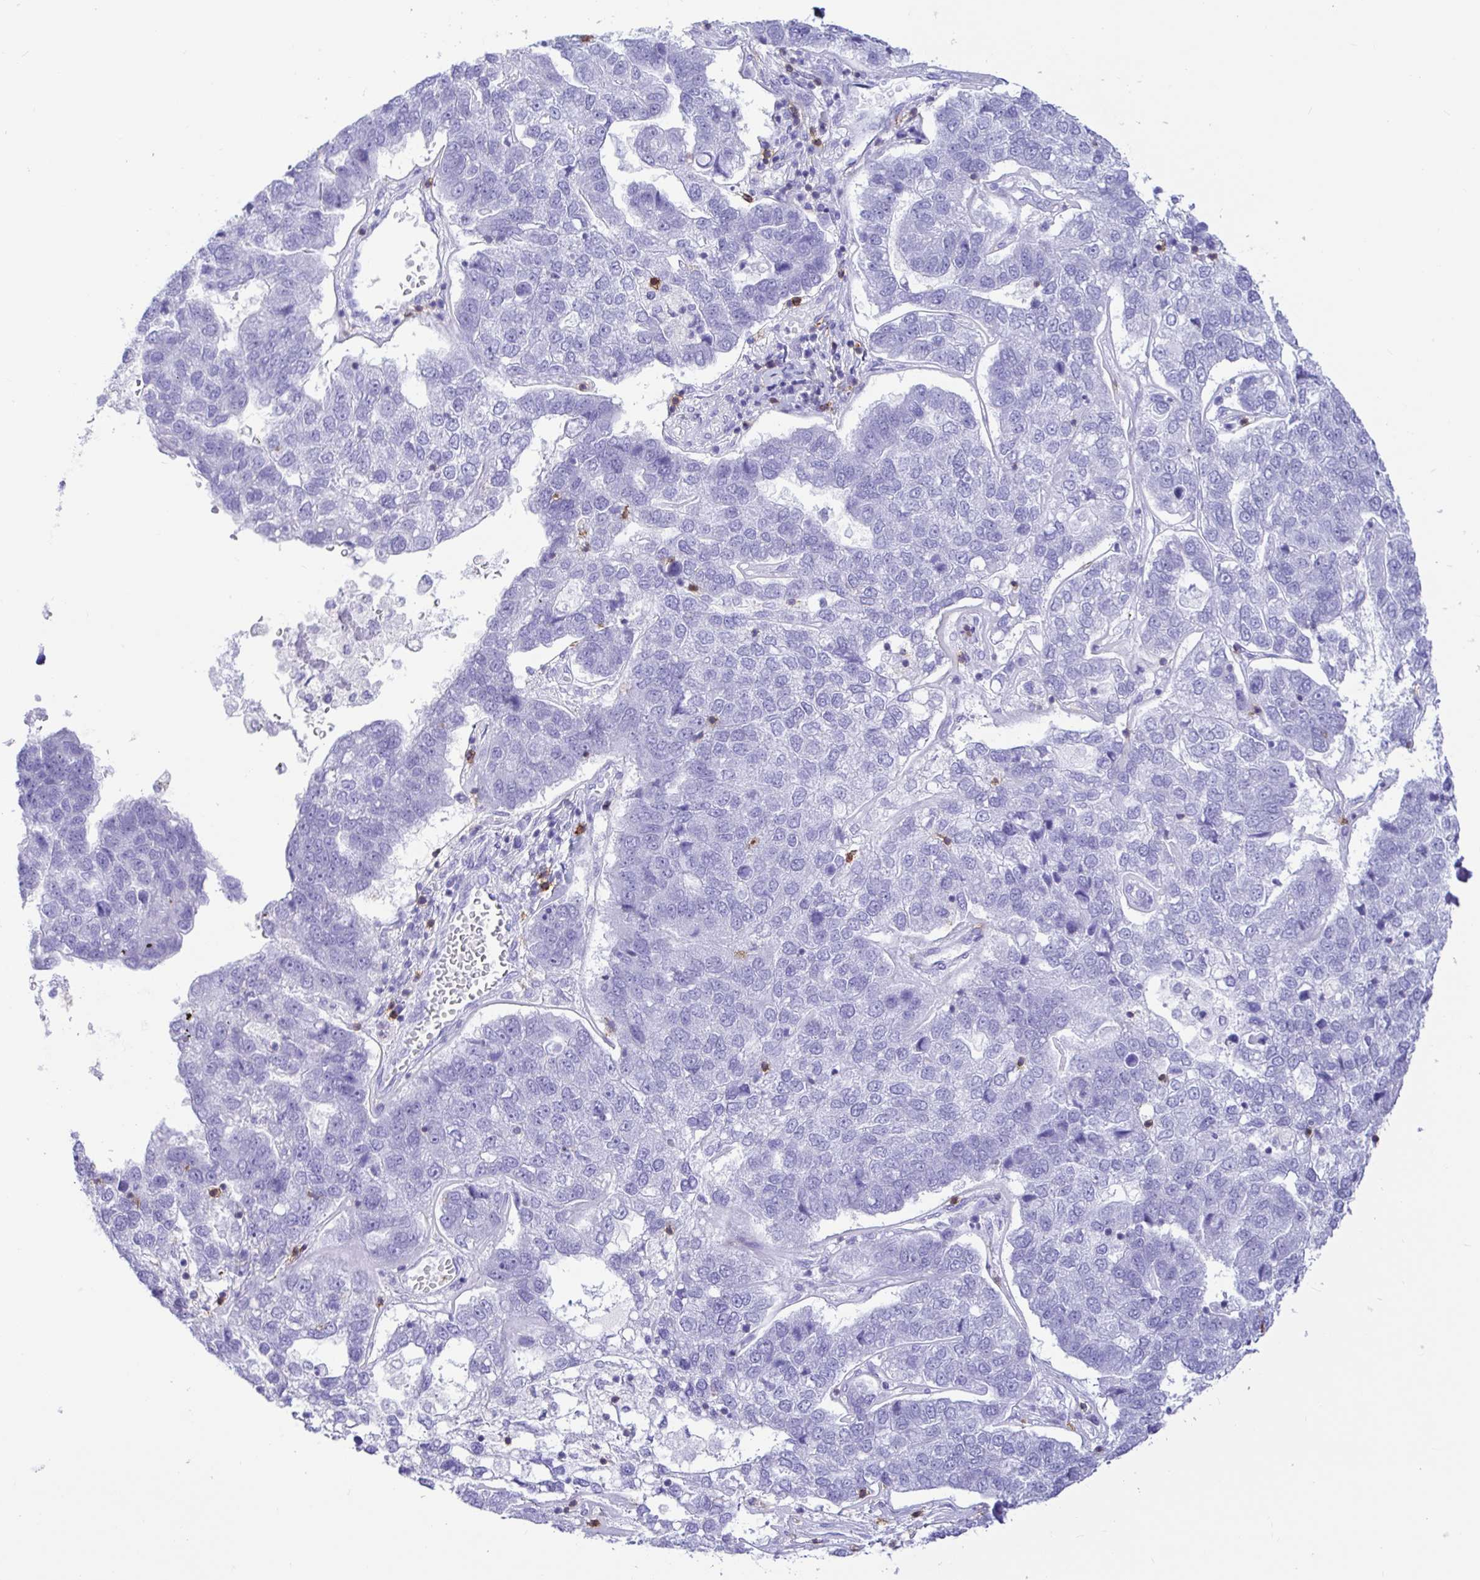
{"staining": {"intensity": "negative", "quantity": "none", "location": "none"}, "tissue": "pancreatic cancer", "cell_type": "Tumor cells", "image_type": "cancer", "snomed": [{"axis": "morphology", "description": "Adenocarcinoma, NOS"}, {"axis": "topography", "description": "Pancreas"}], "caption": "Tumor cells are negative for protein expression in human pancreatic cancer (adenocarcinoma).", "gene": "CD5", "patient": {"sex": "female", "age": 61}}